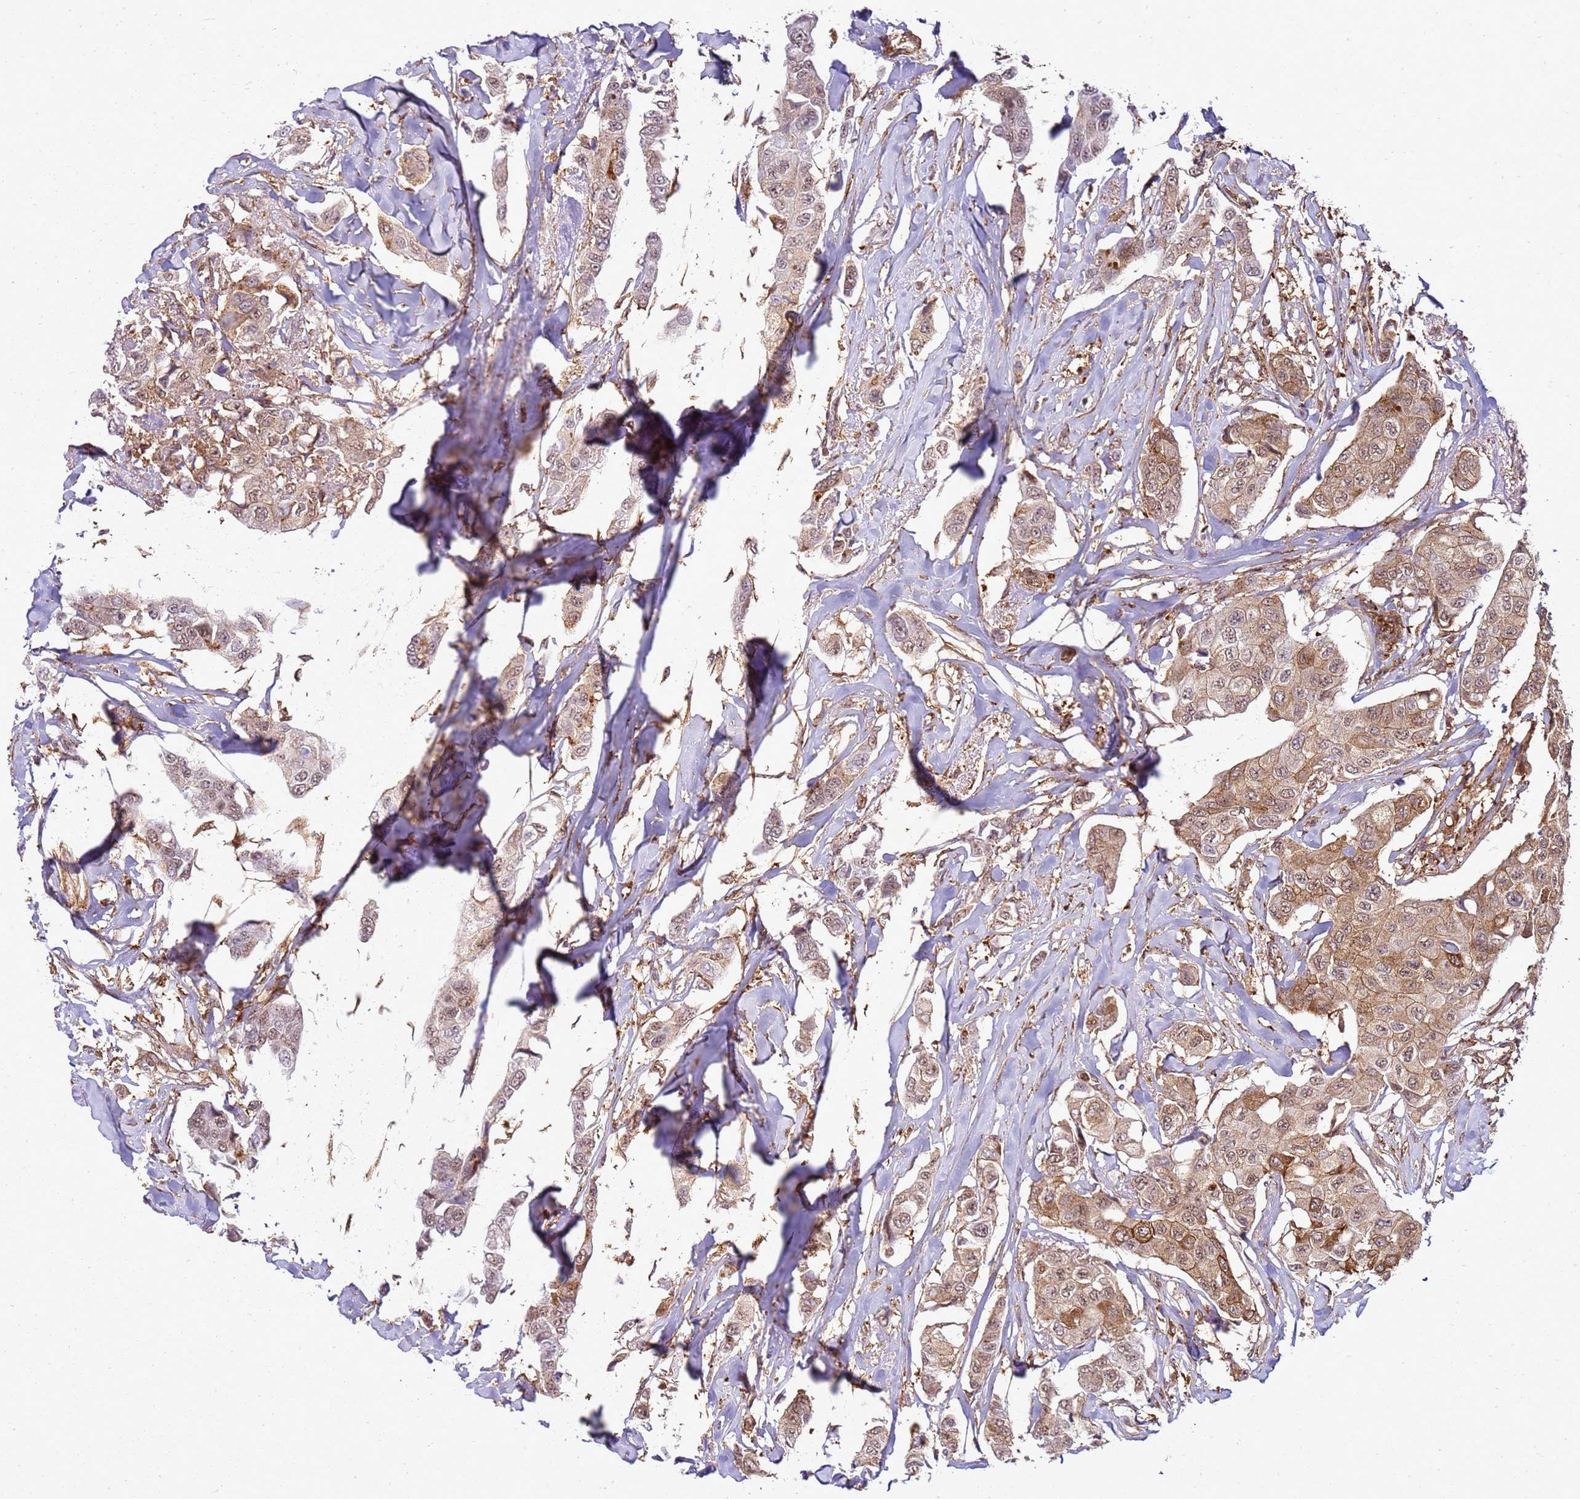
{"staining": {"intensity": "moderate", "quantity": ">75%", "location": "cytoplasmic/membranous,nuclear"}, "tissue": "breast cancer", "cell_type": "Tumor cells", "image_type": "cancer", "snomed": [{"axis": "morphology", "description": "Duct carcinoma"}, {"axis": "topography", "description": "Breast"}], "caption": "Moderate cytoplasmic/membranous and nuclear protein staining is appreciated in approximately >75% of tumor cells in breast intraductal carcinoma.", "gene": "GABRE", "patient": {"sex": "female", "age": 80}}